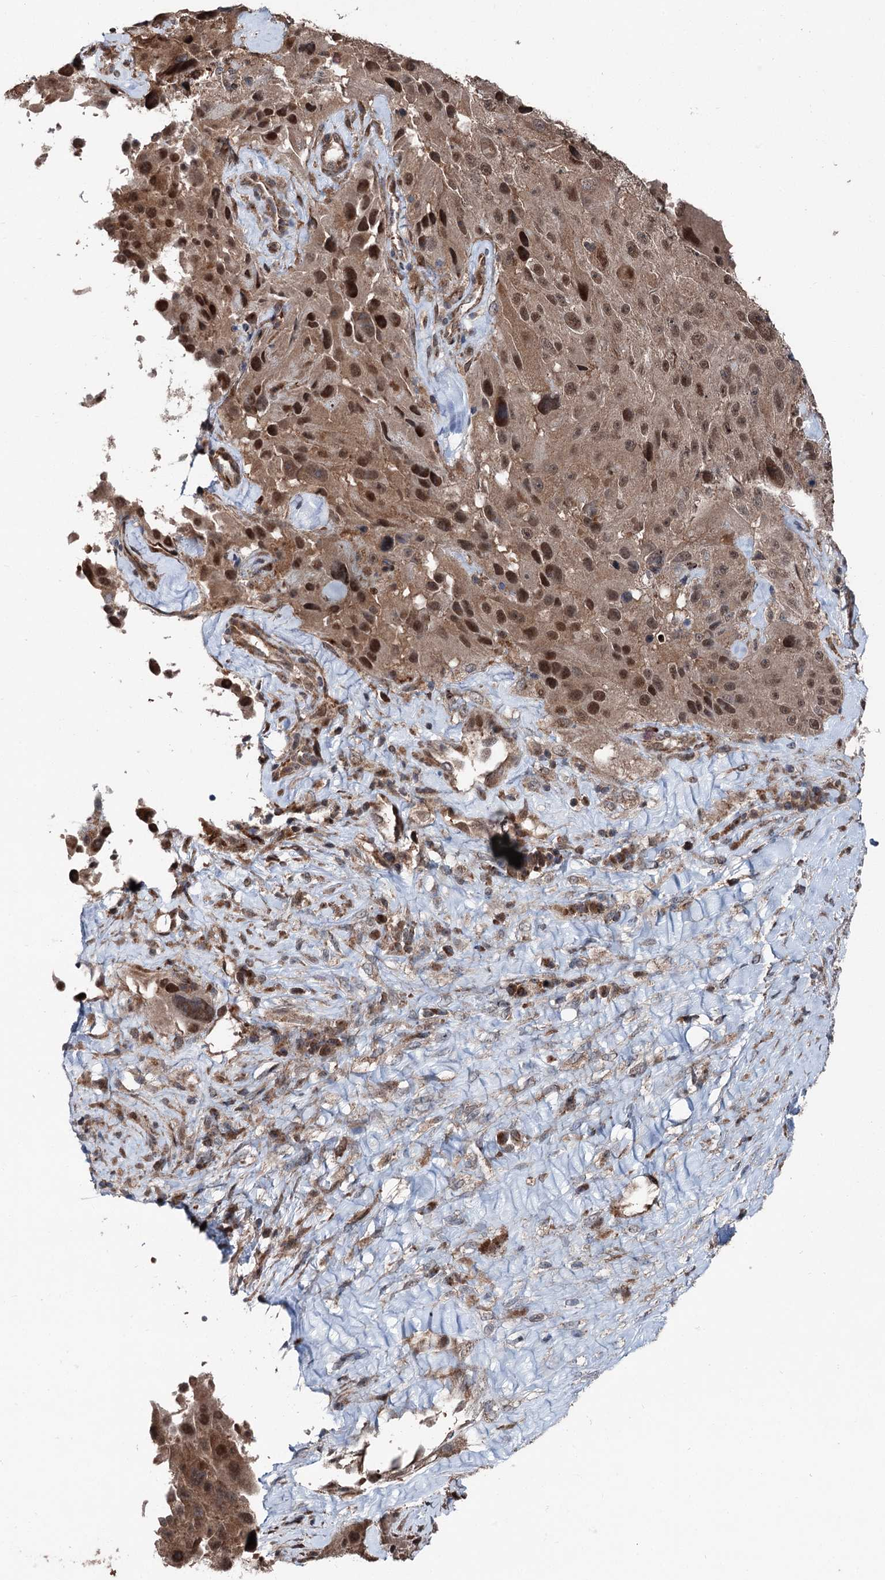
{"staining": {"intensity": "moderate", "quantity": ">75%", "location": "cytoplasmic/membranous,nuclear"}, "tissue": "melanoma", "cell_type": "Tumor cells", "image_type": "cancer", "snomed": [{"axis": "morphology", "description": "Malignant melanoma, Metastatic site"}, {"axis": "topography", "description": "Lymph node"}], "caption": "IHC of human melanoma demonstrates medium levels of moderate cytoplasmic/membranous and nuclear positivity in approximately >75% of tumor cells.", "gene": "PSMD13", "patient": {"sex": "male", "age": 62}}